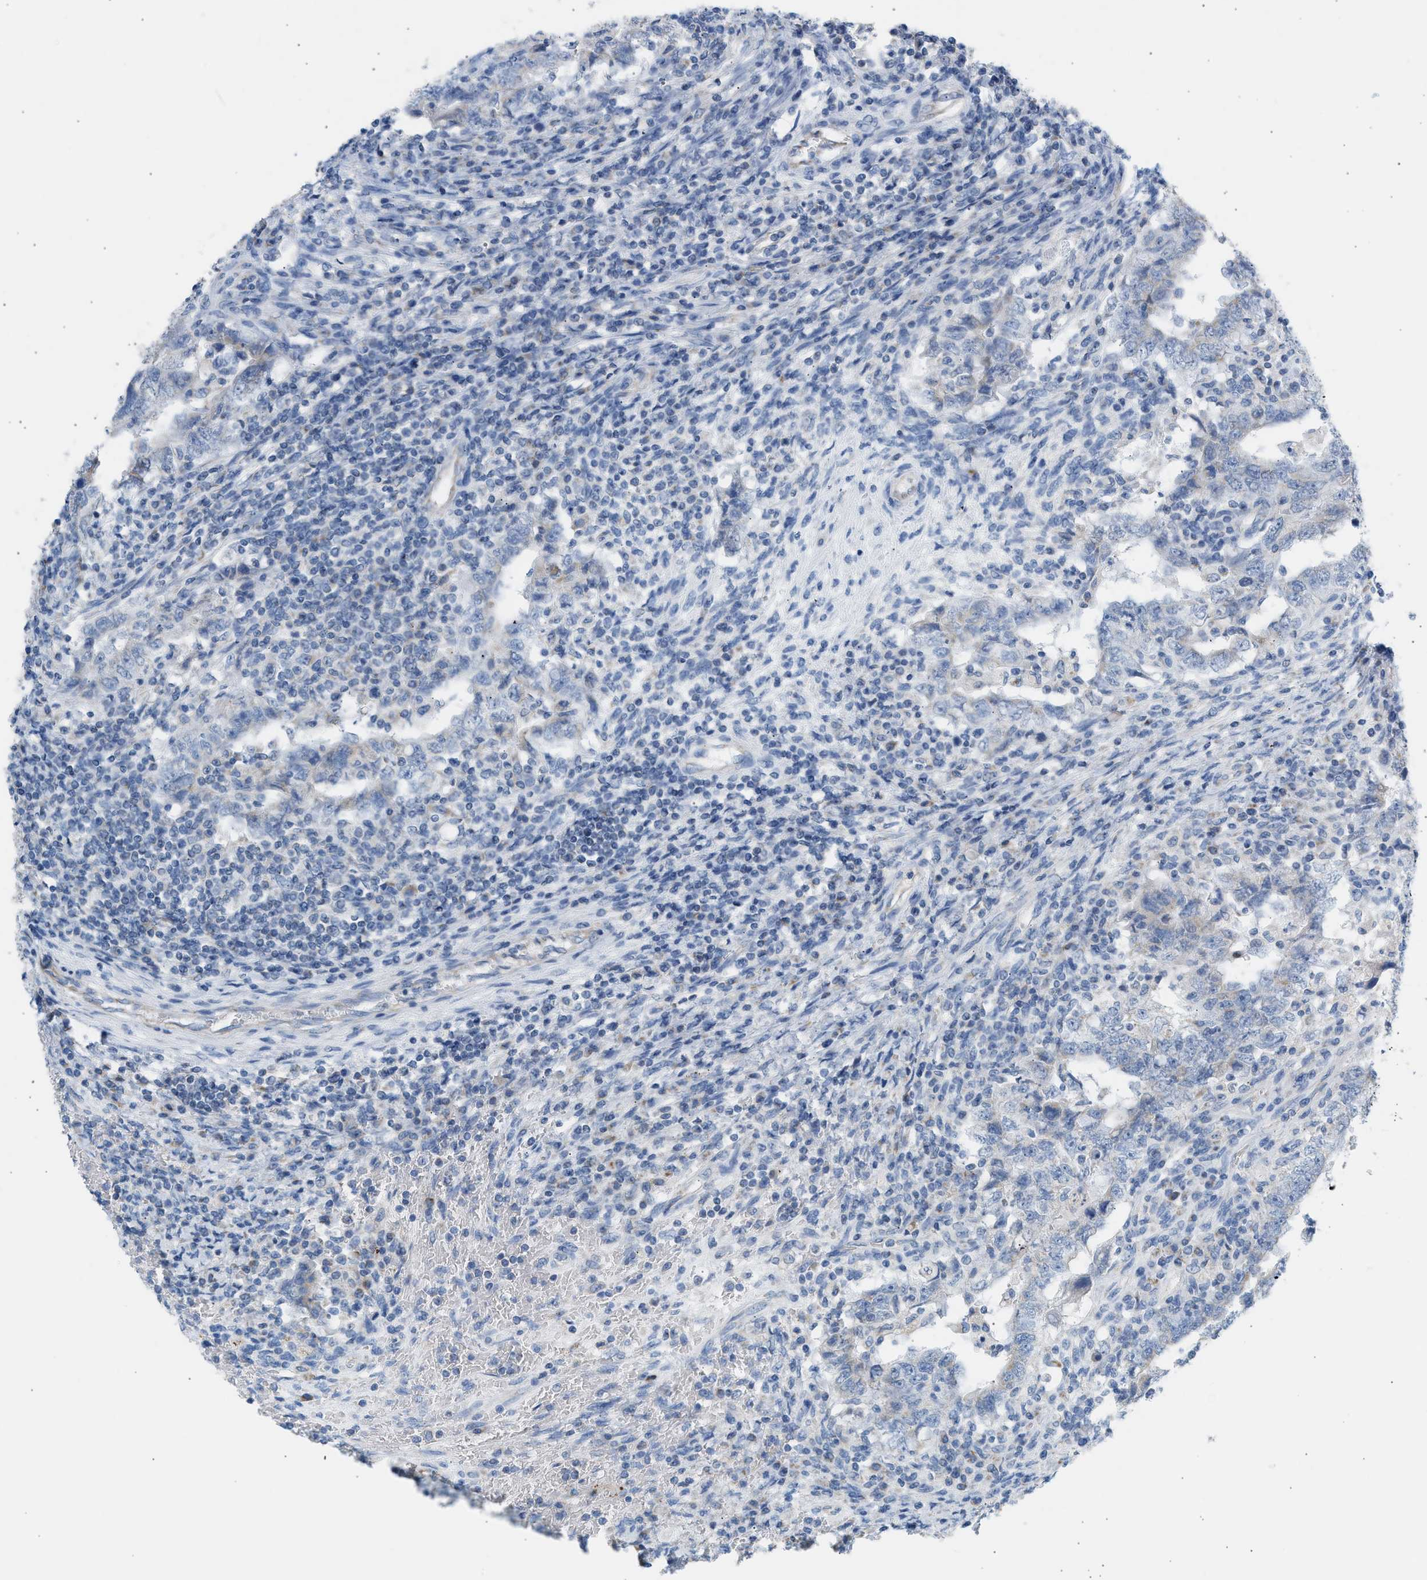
{"staining": {"intensity": "weak", "quantity": "<25%", "location": "cytoplasmic/membranous"}, "tissue": "testis cancer", "cell_type": "Tumor cells", "image_type": "cancer", "snomed": [{"axis": "morphology", "description": "Carcinoma, Embryonal, NOS"}, {"axis": "topography", "description": "Testis"}], "caption": "Tumor cells are negative for protein expression in human testis embryonal carcinoma.", "gene": "NDUFS8", "patient": {"sex": "male", "age": 26}}